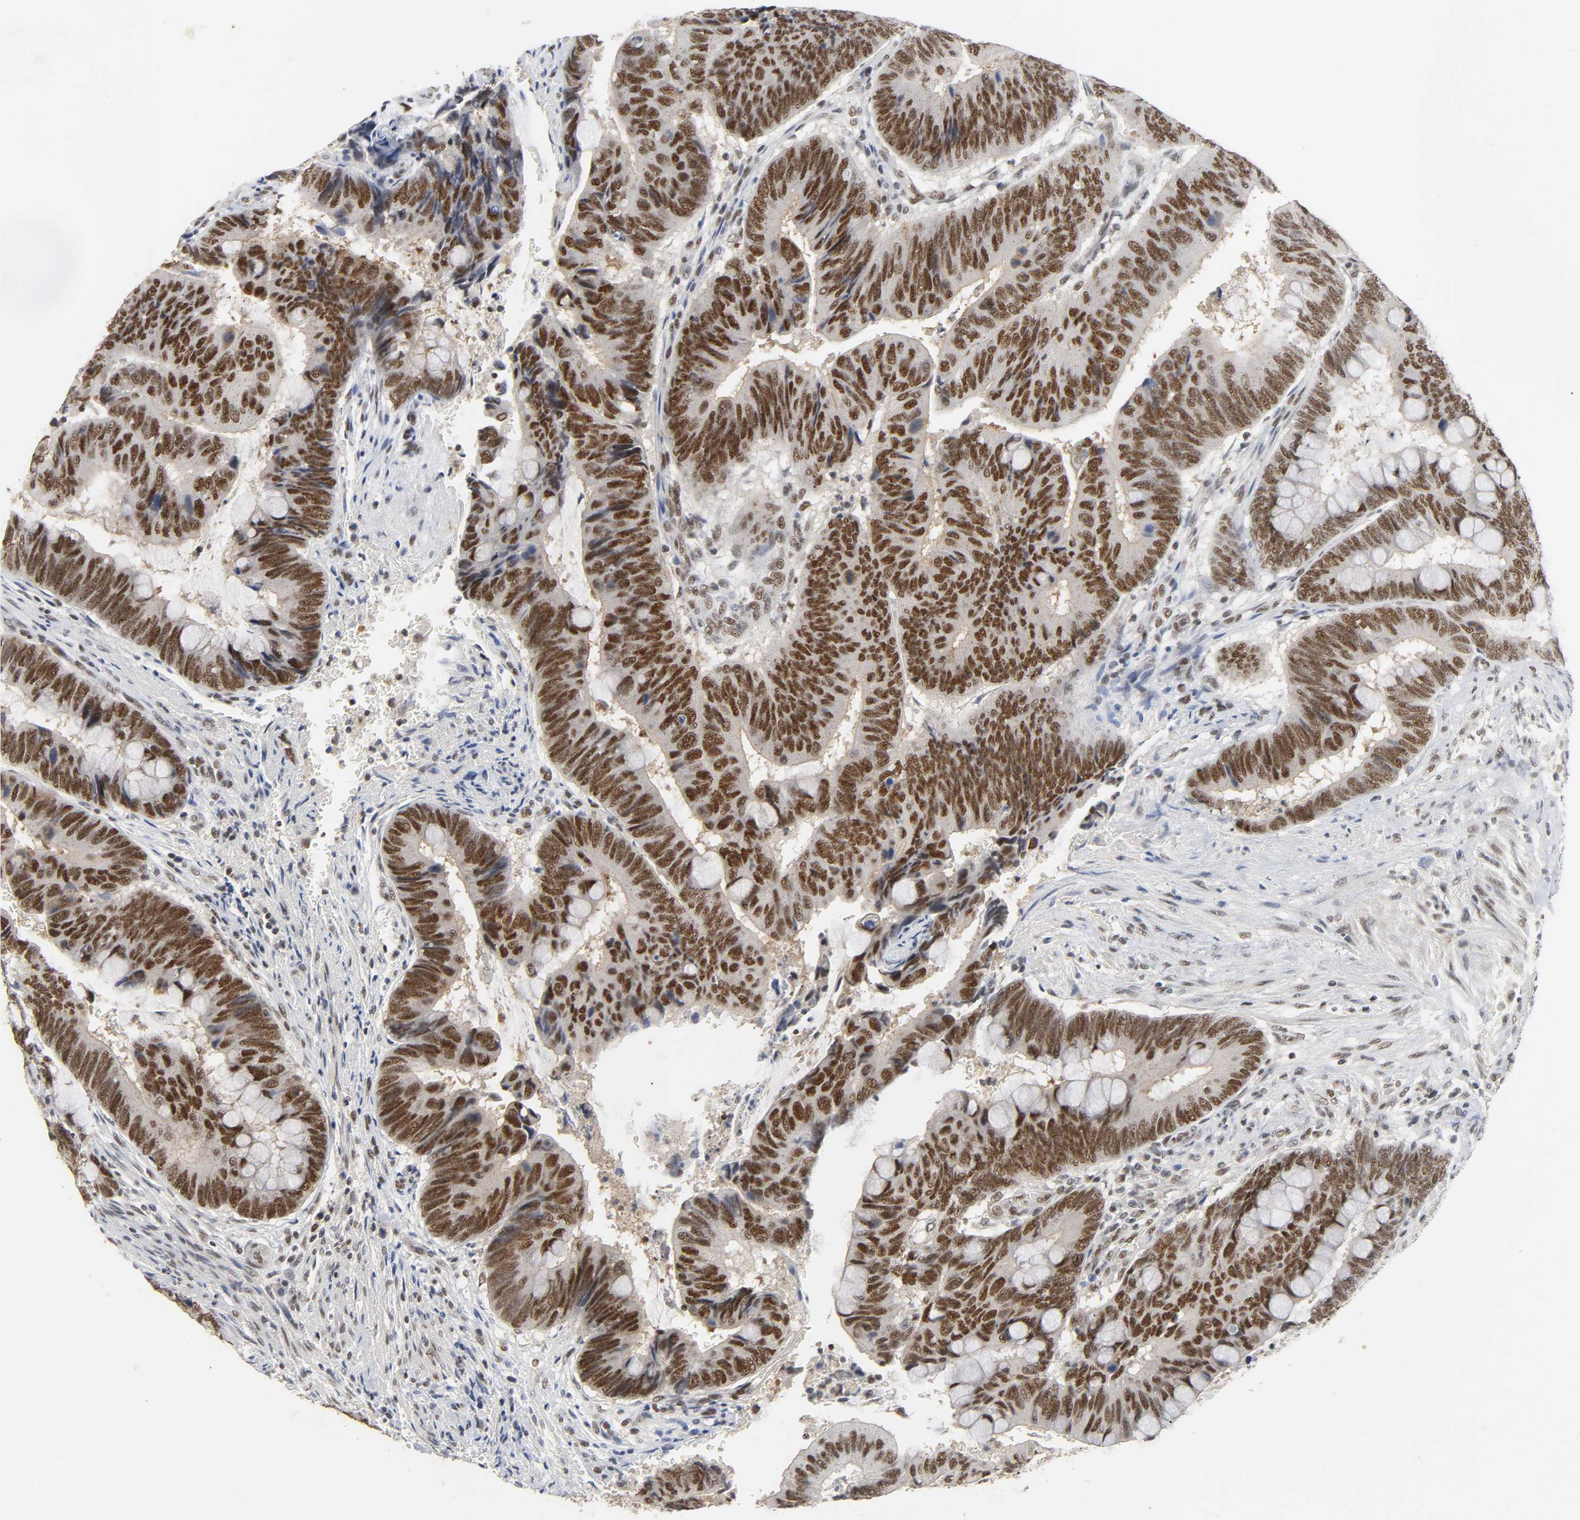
{"staining": {"intensity": "strong", "quantity": ">75%", "location": "nuclear"}, "tissue": "colorectal cancer", "cell_type": "Tumor cells", "image_type": "cancer", "snomed": [{"axis": "morphology", "description": "Normal tissue, NOS"}, {"axis": "morphology", "description": "Adenocarcinoma, NOS"}, {"axis": "topography", "description": "Rectum"}], "caption": "About >75% of tumor cells in colorectal cancer display strong nuclear protein staining as visualized by brown immunohistochemical staining.", "gene": "NCOA6", "patient": {"sex": "male", "age": 92}}